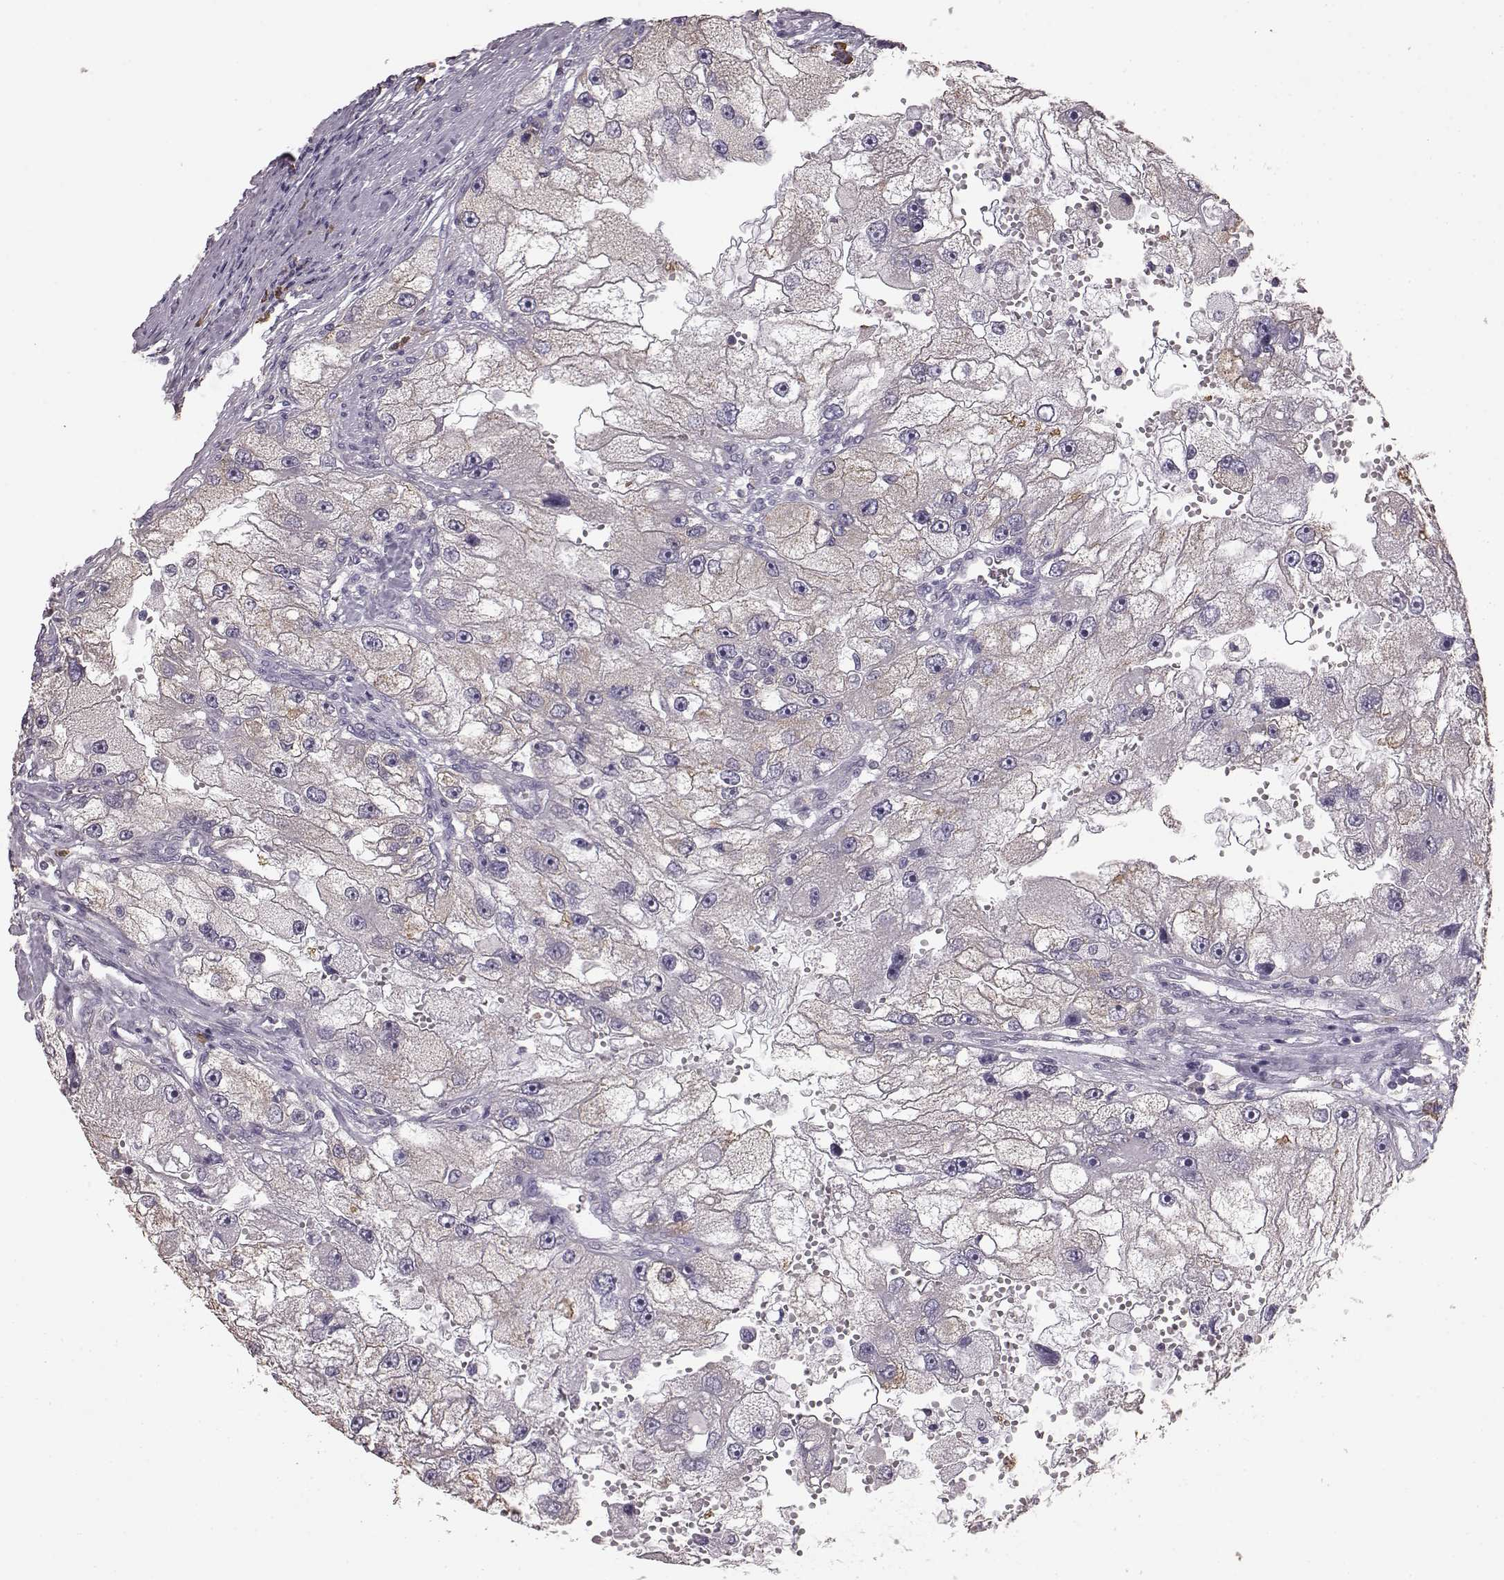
{"staining": {"intensity": "weak", "quantity": "<25%", "location": "cytoplasmic/membranous"}, "tissue": "renal cancer", "cell_type": "Tumor cells", "image_type": "cancer", "snomed": [{"axis": "morphology", "description": "Adenocarcinoma, NOS"}, {"axis": "topography", "description": "Kidney"}], "caption": "DAB (3,3'-diaminobenzidine) immunohistochemical staining of human renal adenocarcinoma demonstrates no significant expression in tumor cells.", "gene": "GABRG3", "patient": {"sex": "male", "age": 63}}